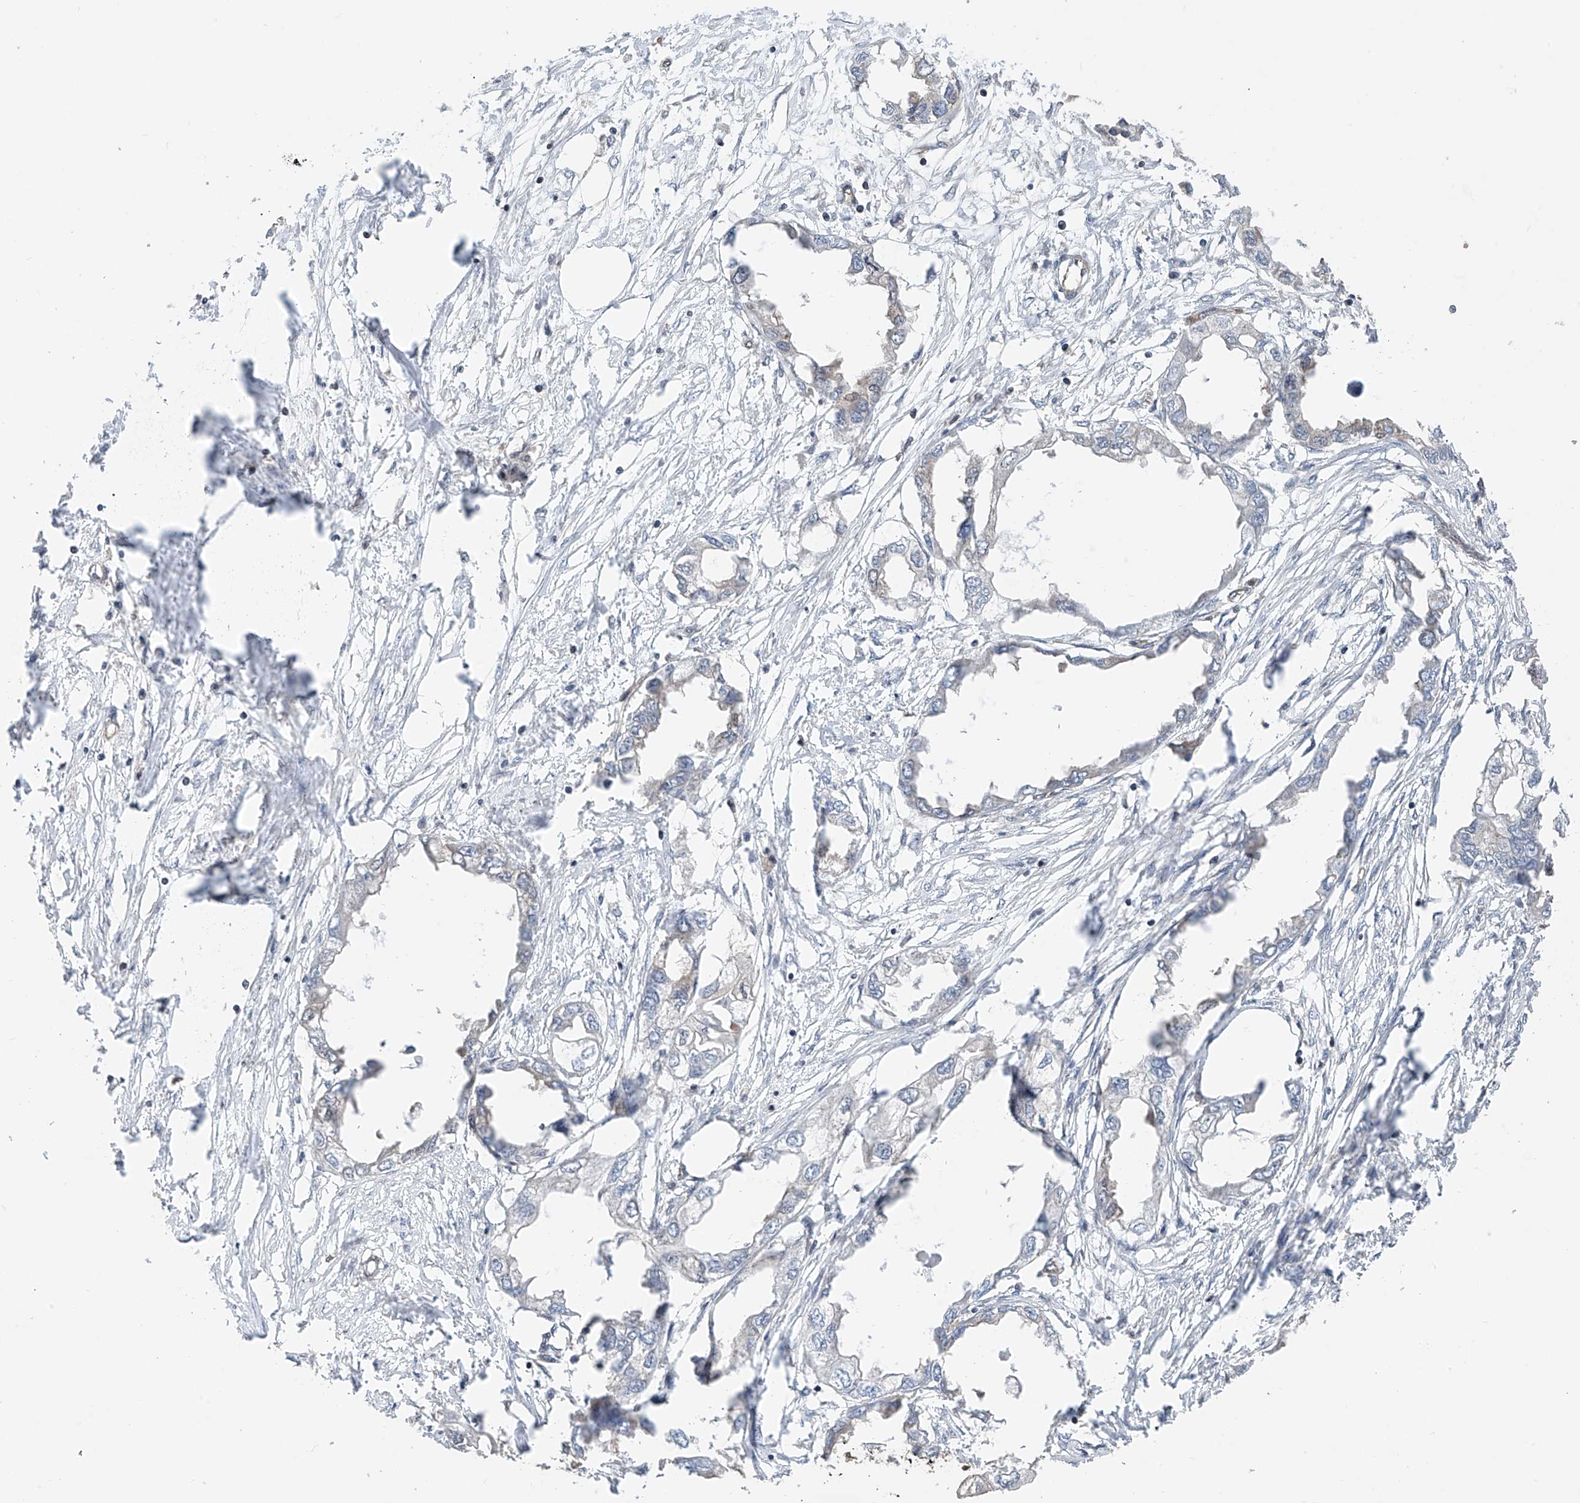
{"staining": {"intensity": "negative", "quantity": "none", "location": "none"}, "tissue": "endometrial cancer", "cell_type": "Tumor cells", "image_type": "cancer", "snomed": [{"axis": "morphology", "description": "Adenocarcinoma, NOS"}, {"axis": "morphology", "description": "Adenocarcinoma, metastatic, NOS"}, {"axis": "topography", "description": "Adipose tissue"}, {"axis": "topography", "description": "Endometrium"}], "caption": "The image demonstrates no significant positivity in tumor cells of endometrial cancer (metastatic adenocarcinoma).", "gene": "DNAJC9", "patient": {"sex": "female", "age": 67}}